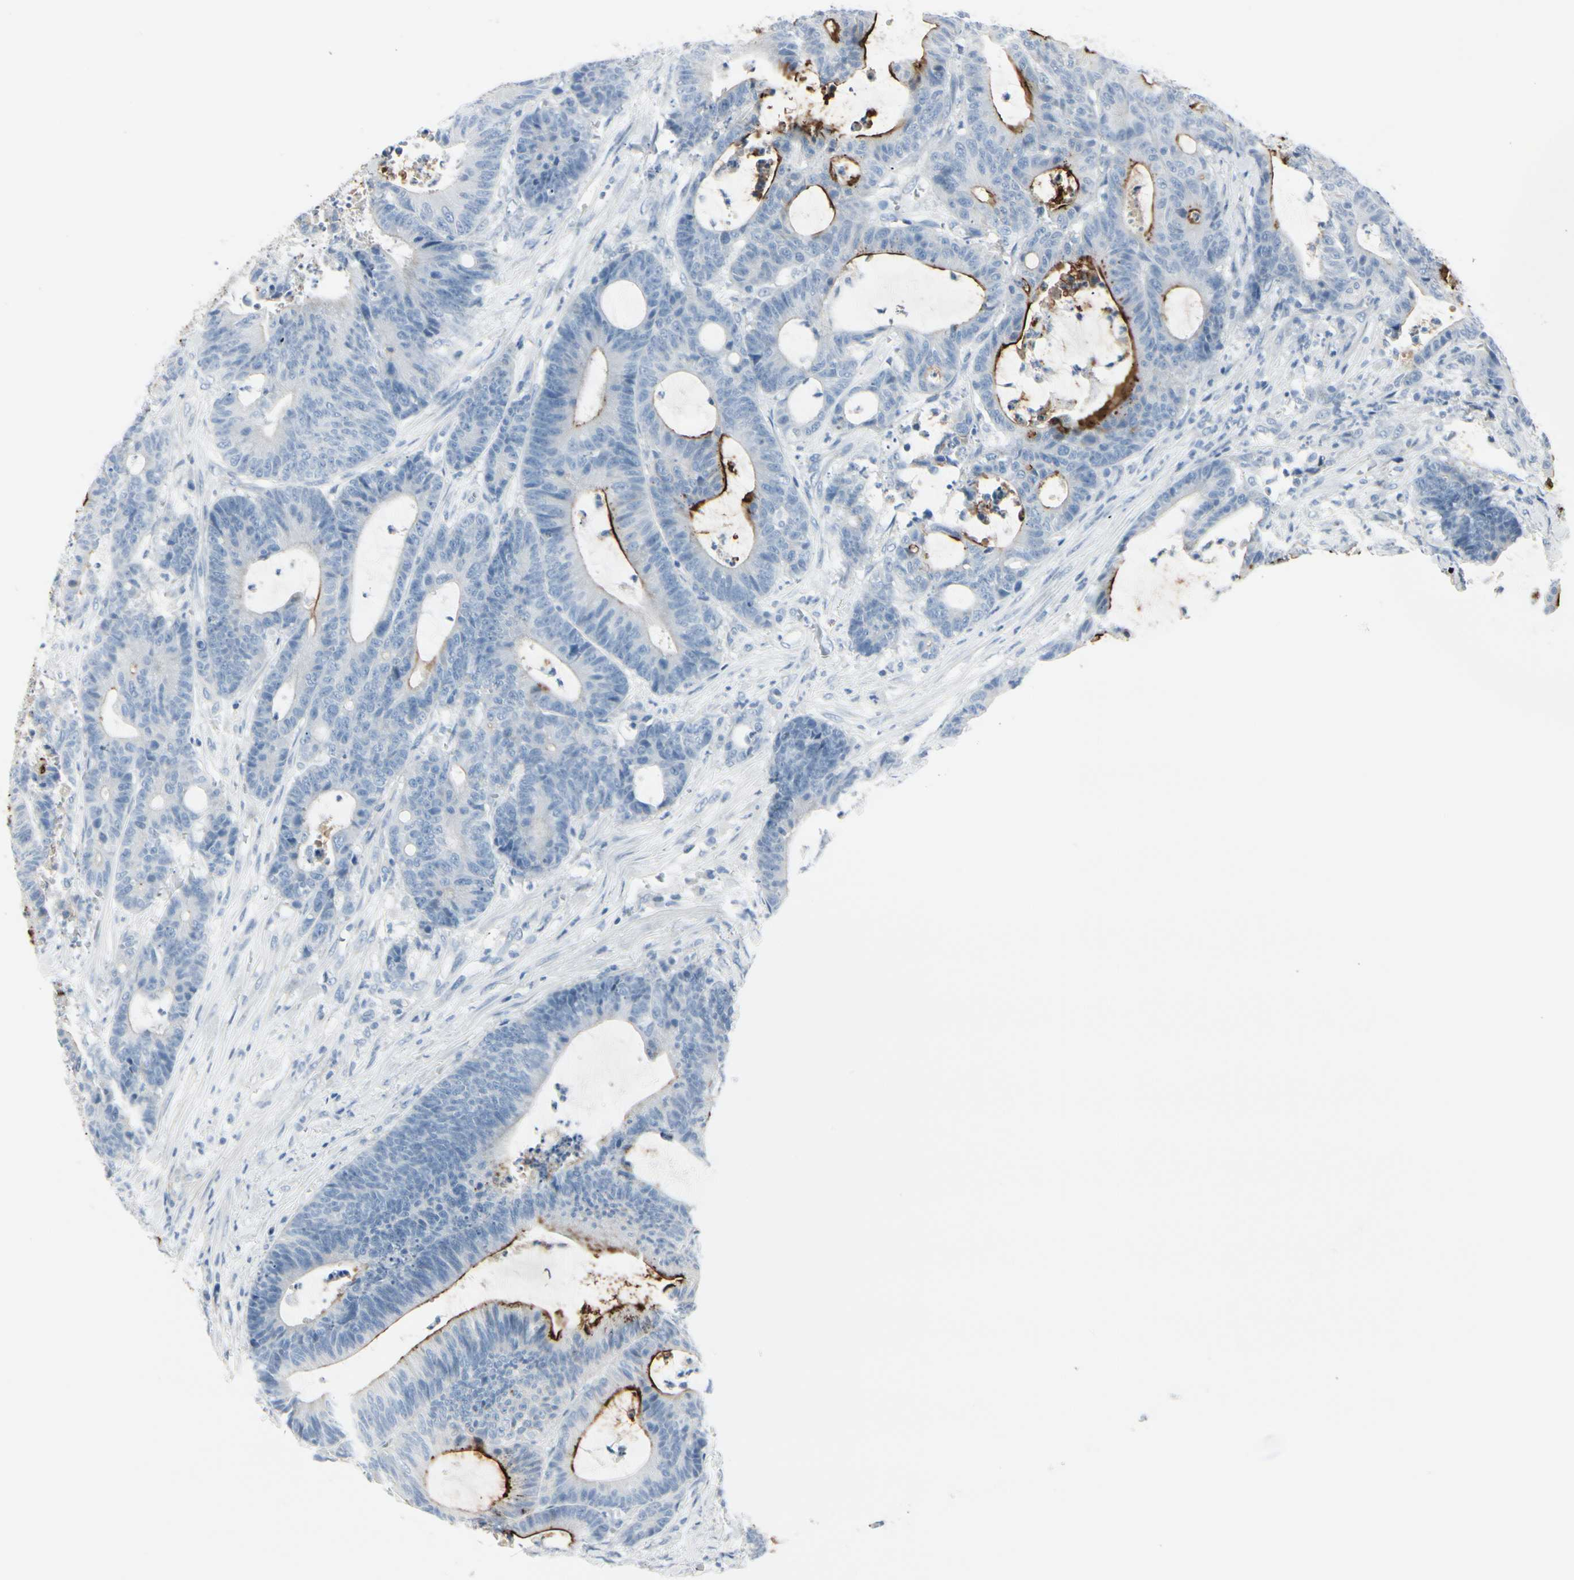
{"staining": {"intensity": "strong", "quantity": "25%-75%", "location": "cytoplasmic/membranous"}, "tissue": "colorectal cancer", "cell_type": "Tumor cells", "image_type": "cancer", "snomed": [{"axis": "morphology", "description": "Adenocarcinoma, NOS"}, {"axis": "topography", "description": "Colon"}], "caption": "Adenocarcinoma (colorectal) was stained to show a protein in brown. There is high levels of strong cytoplasmic/membranous expression in approximately 25%-75% of tumor cells.", "gene": "CDHR5", "patient": {"sex": "female", "age": 84}}